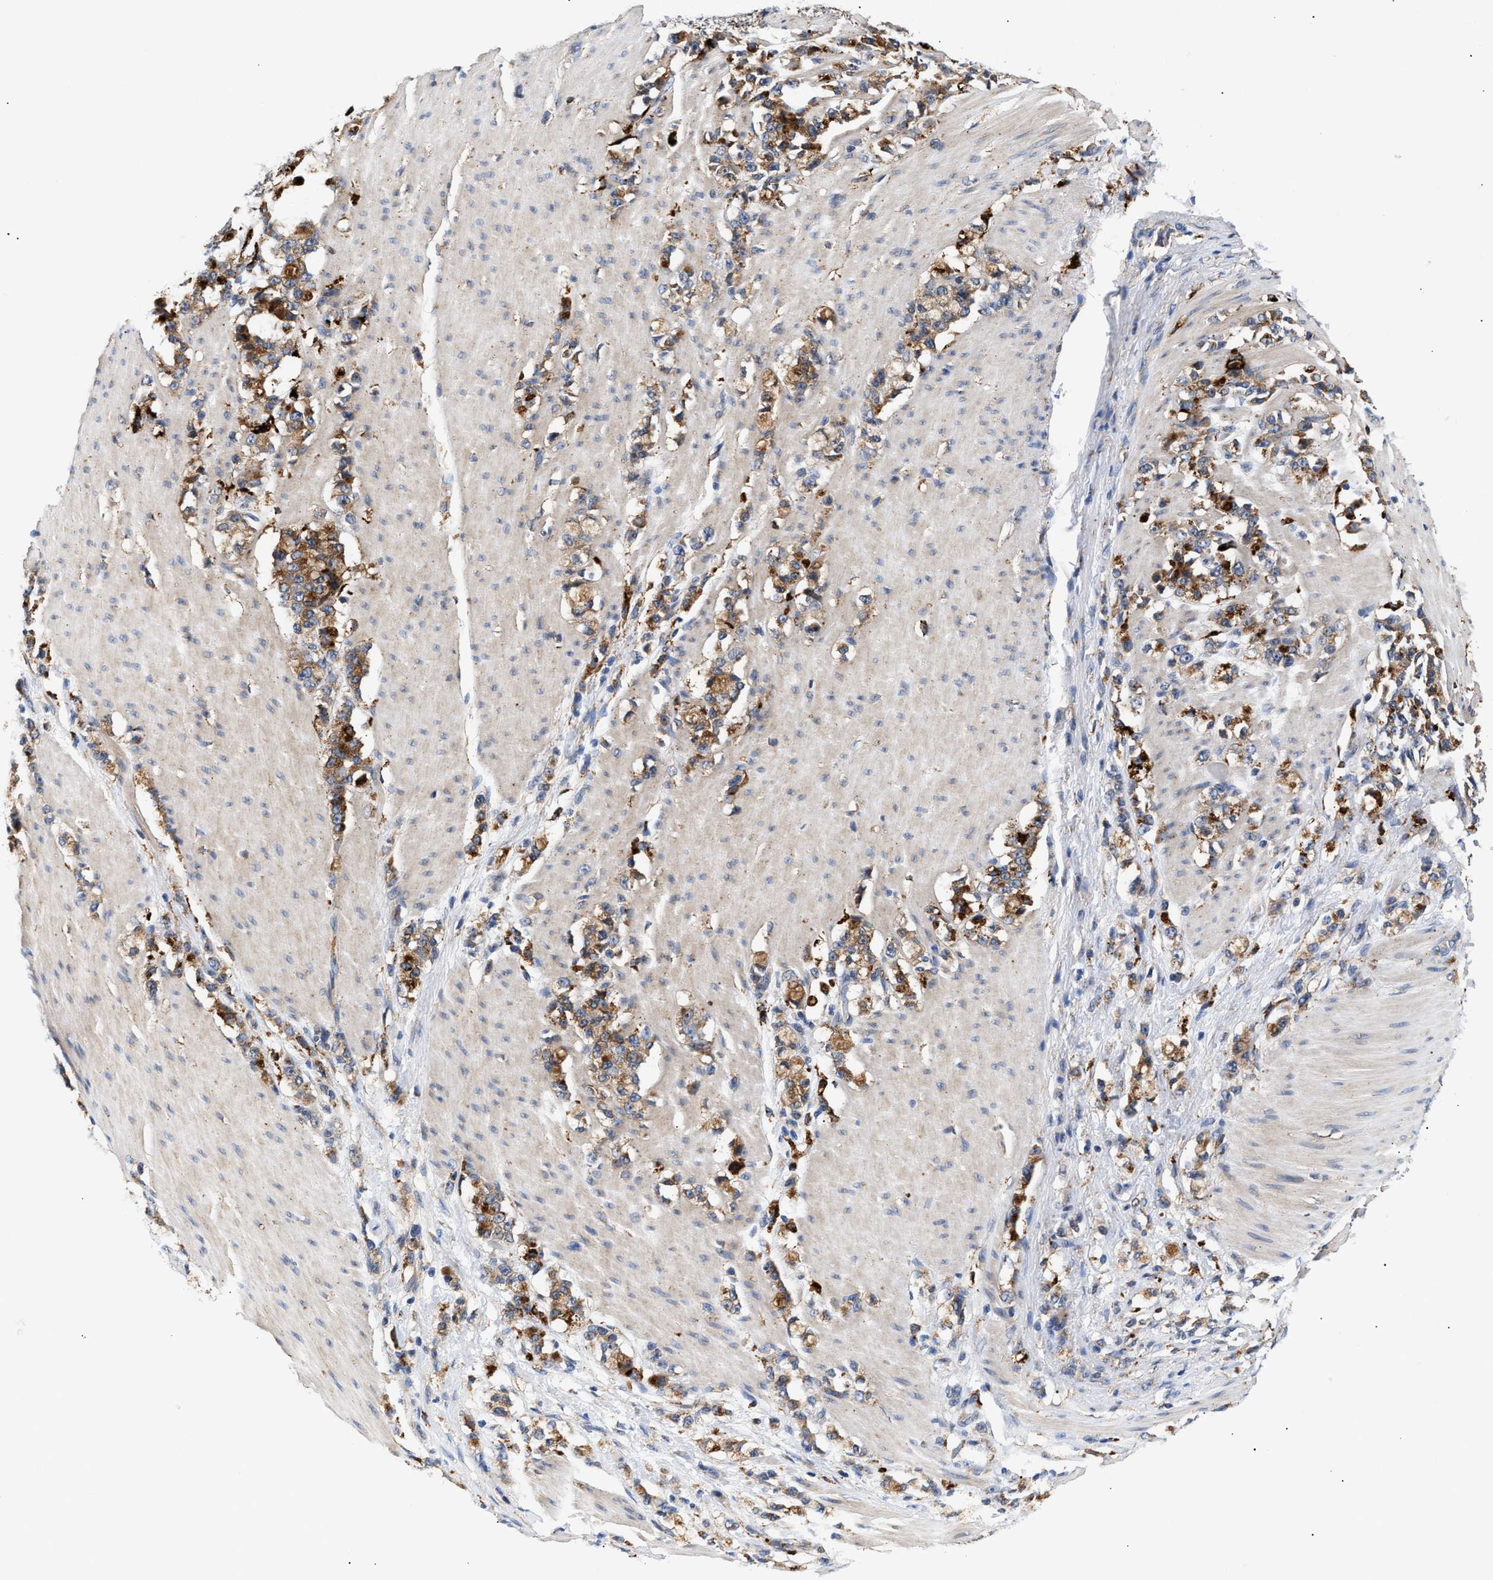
{"staining": {"intensity": "moderate", "quantity": ">75%", "location": "cytoplasmic/membranous"}, "tissue": "stomach cancer", "cell_type": "Tumor cells", "image_type": "cancer", "snomed": [{"axis": "morphology", "description": "Adenocarcinoma, NOS"}, {"axis": "topography", "description": "Stomach, lower"}], "caption": "Immunohistochemical staining of human stomach cancer (adenocarcinoma) reveals moderate cytoplasmic/membranous protein expression in approximately >75% of tumor cells. The staining is performed using DAB (3,3'-diaminobenzidine) brown chromogen to label protein expression. The nuclei are counter-stained blue using hematoxylin.", "gene": "CCDC146", "patient": {"sex": "male", "age": 88}}